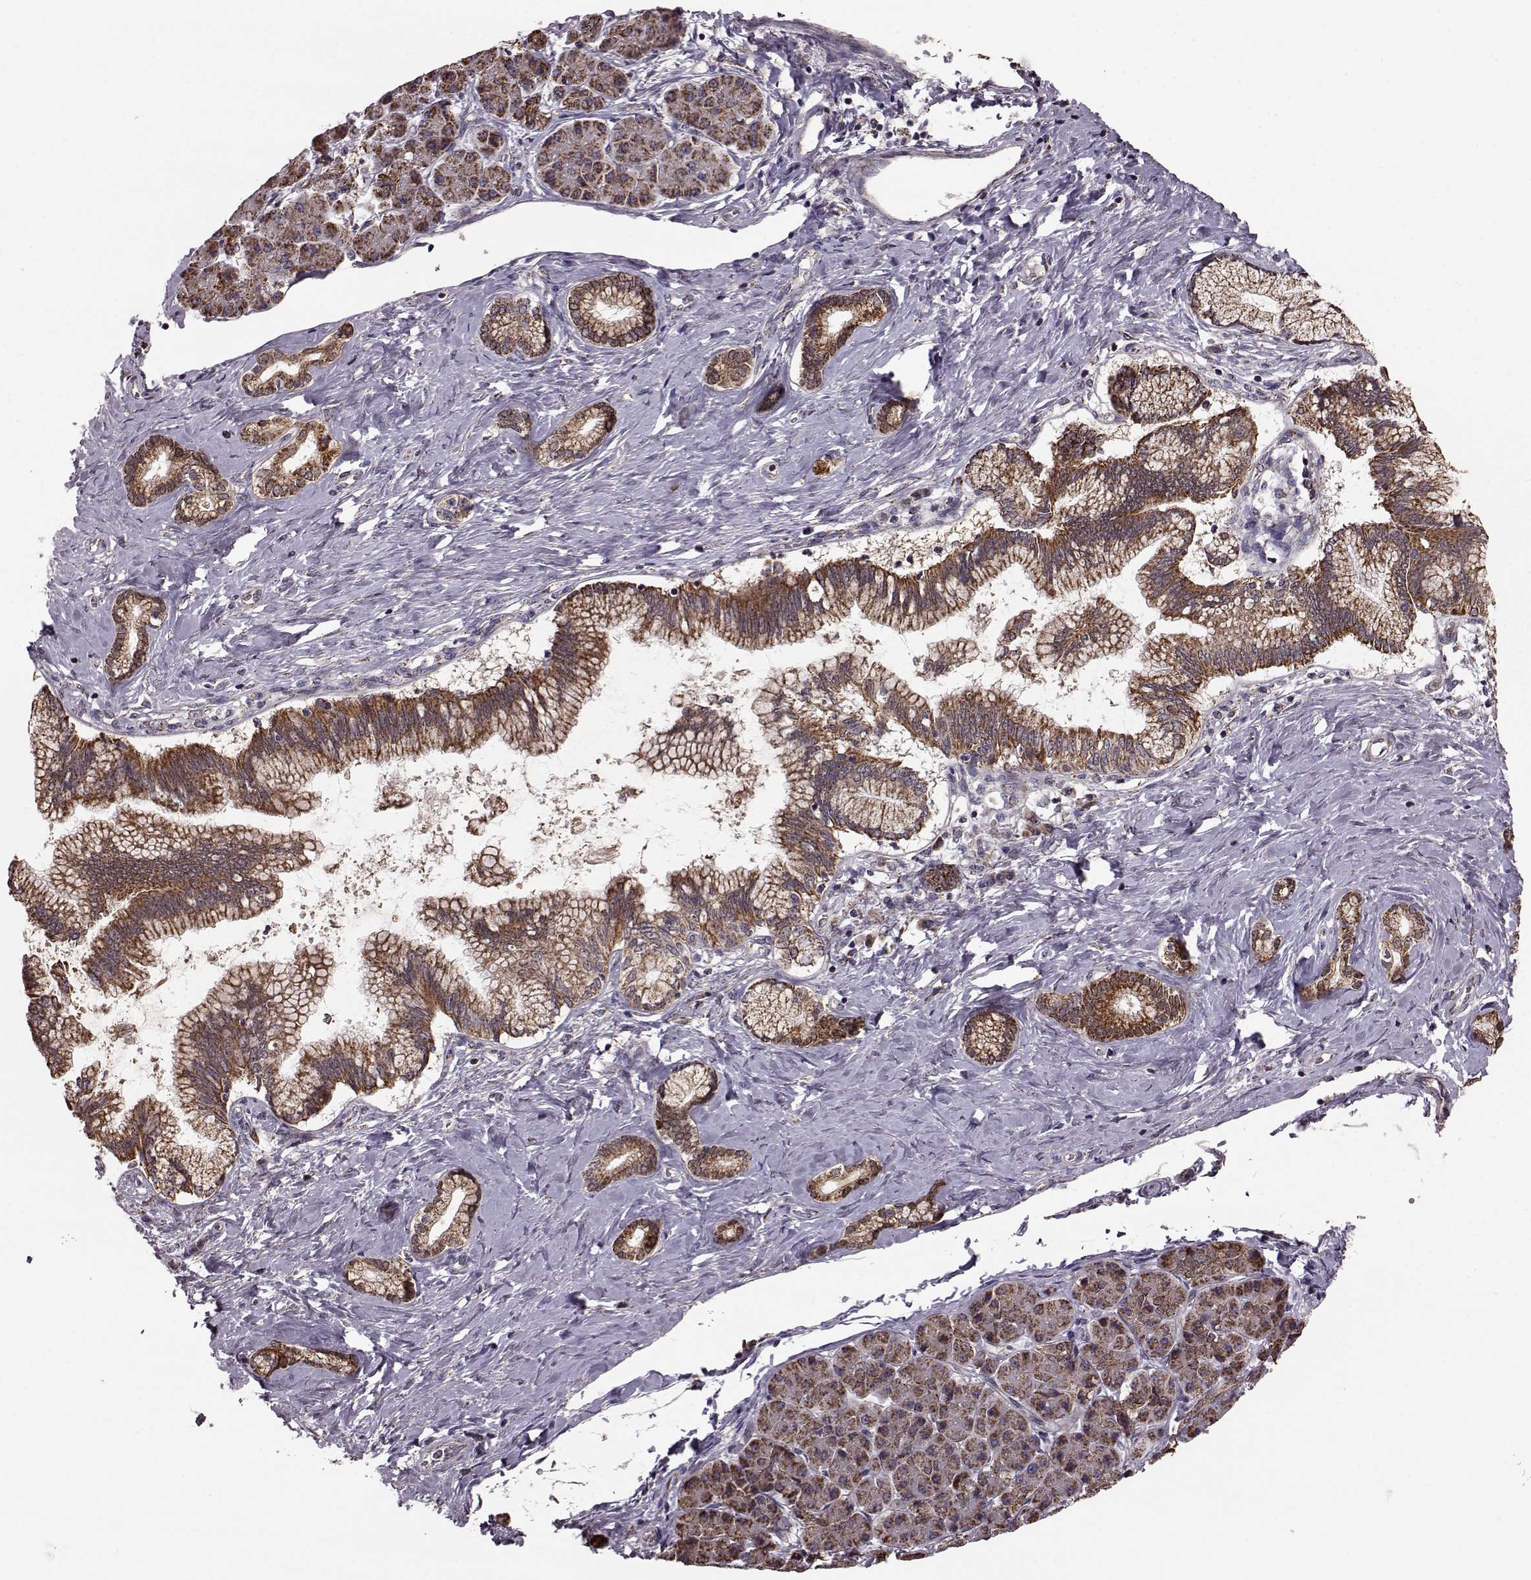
{"staining": {"intensity": "strong", "quantity": ">75%", "location": "cytoplasmic/membranous"}, "tissue": "pancreatic cancer", "cell_type": "Tumor cells", "image_type": "cancer", "snomed": [{"axis": "morphology", "description": "Adenocarcinoma, NOS"}, {"axis": "topography", "description": "Pancreas"}], "caption": "Immunohistochemistry photomicrograph of neoplastic tissue: pancreatic cancer (adenocarcinoma) stained using IHC demonstrates high levels of strong protein expression localized specifically in the cytoplasmic/membranous of tumor cells, appearing as a cytoplasmic/membranous brown color.", "gene": "PUDP", "patient": {"sex": "female", "age": 73}}